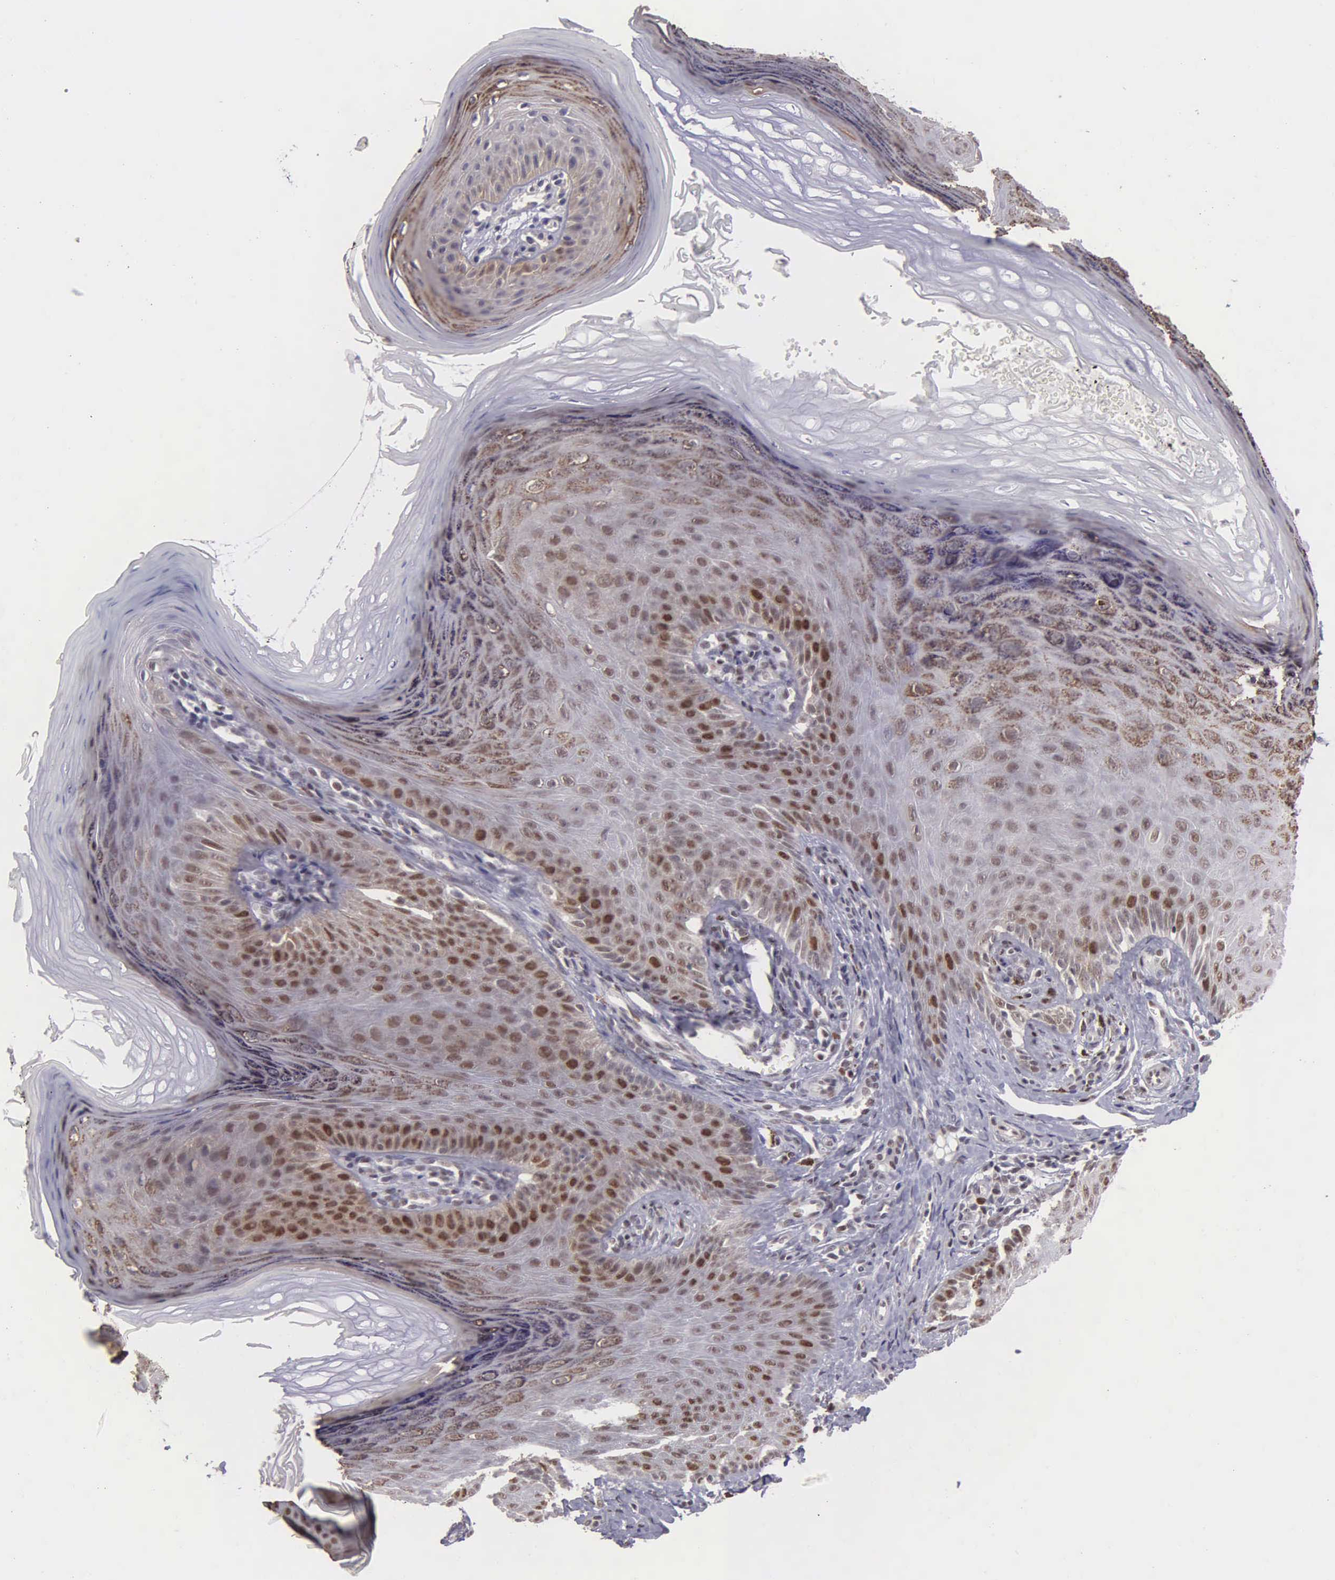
{"staining": {"intensity": "moderate", "quantity": ">75%", "location": "nuclear"}, "tissue": "skin", "cell_type": "Fibroblasts", "image_type": "normal", "snomed": [{"axis": "morphology", "description": "Normal tissue, NOS"}, {"axis": "topography", "description": "Skin"}], "caption": "Approximately >75% of fibroblasts in unremarkable human skin exhibit moderate nuclear protein staining as visualized by brown immunohistochemical staining.", "gene": "UBR7", "patient": {"sex": "female", "age": 15}}